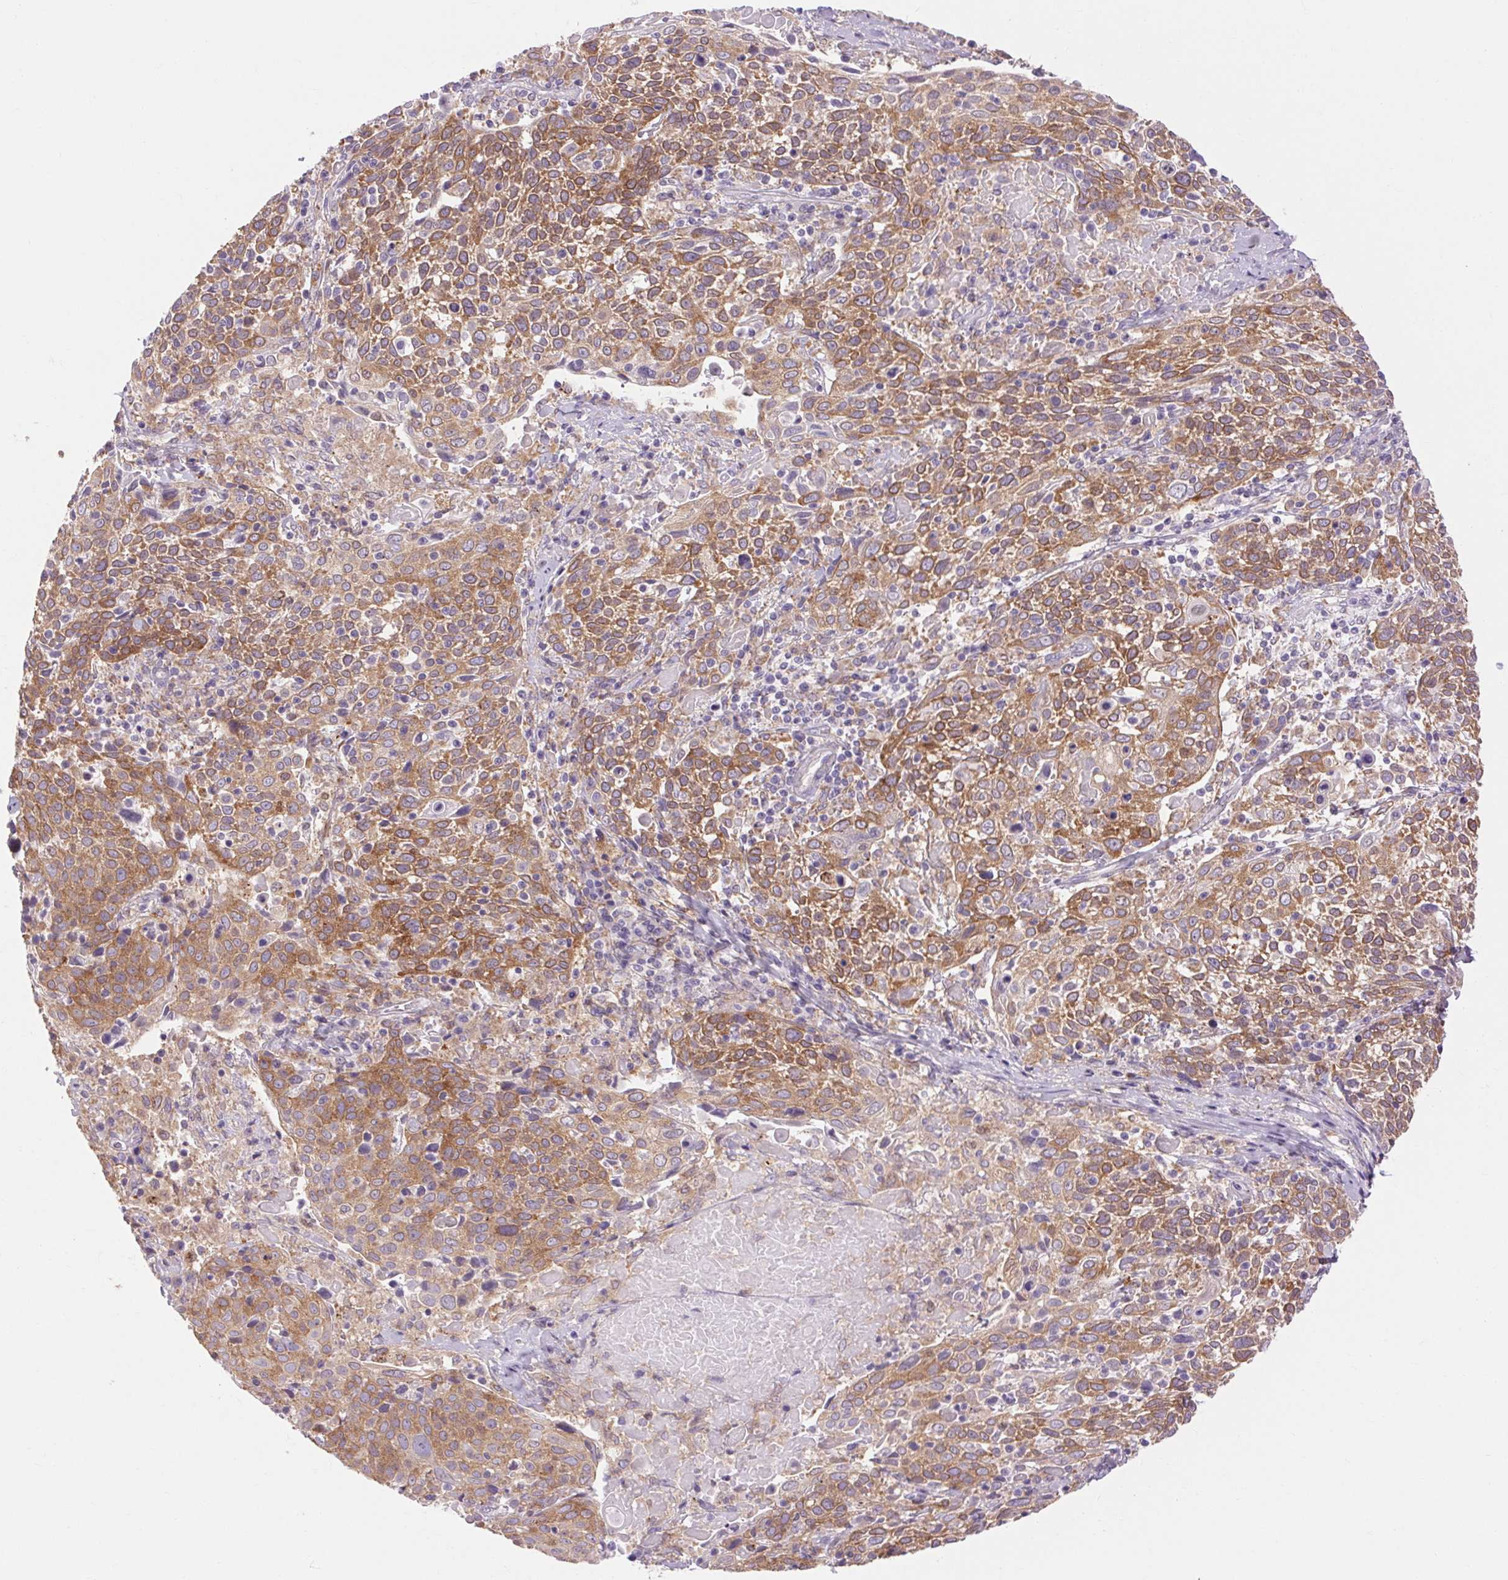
{"staining": {"intensity": "moderate", "quantity": ">75%", "location": "cytoplasmic/membranous"}, "tissue": "cervical cancer", "cell_type": "Tumor cells", "image_type": "cancer", "snomed": [{"axis": "morphology", "description": "Squamous cell carcinoma, NOS"}, {"axis": "topography", "description": "Cervix"}], "caption": "IHC image of cervical cancer (squamous cell carcinoma) stained for a protein (brown), which reveals medium levels of moderate cytoplasmic/membranous expression in about >75% of tumor cells.", "gene": "SOWAHC", "patient": {"sex": "female", "age": 61}}